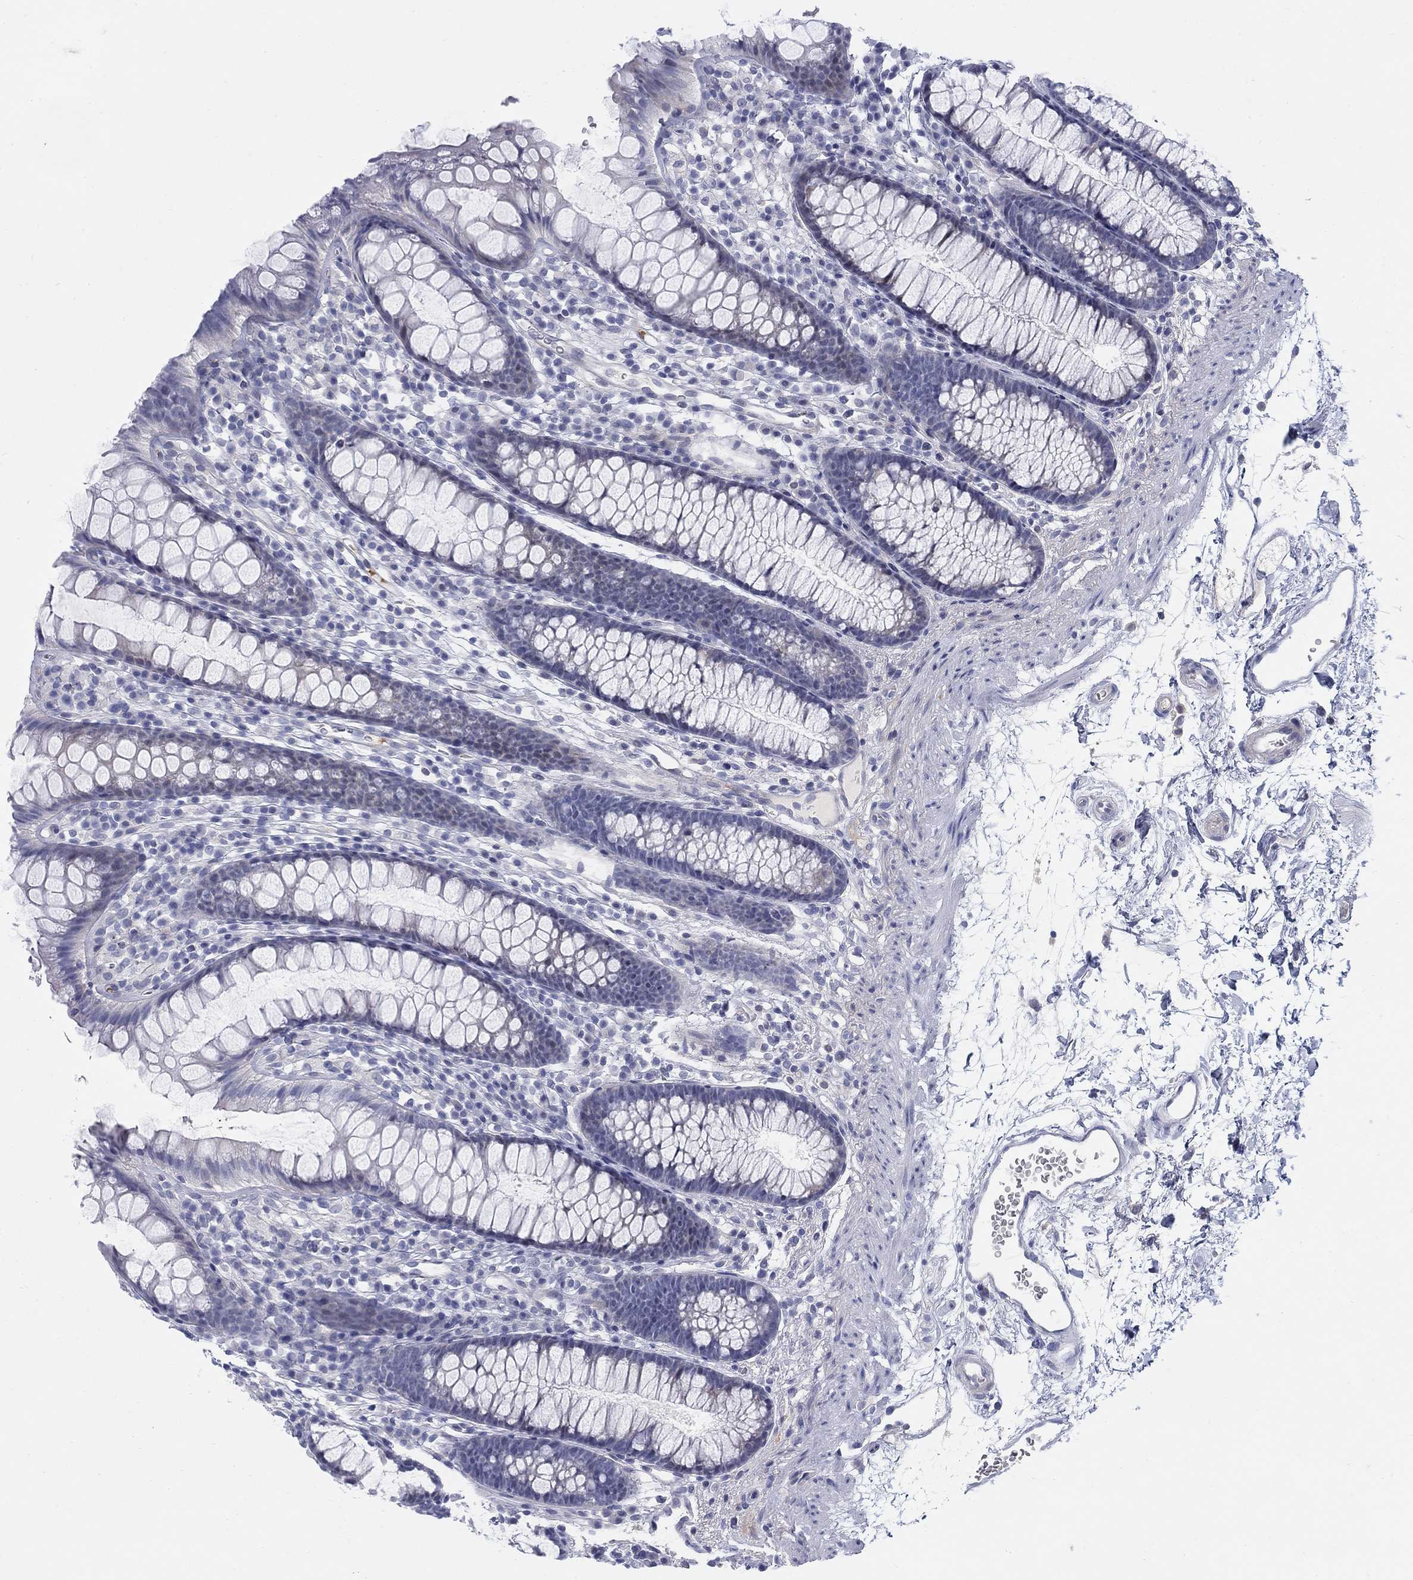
{"staining": {"intensity": "negative", "quantity": "none", "location": "none"}, "tissue": "colon", "cell_type": "Endothelial cells", "image_type": "normal", "snomed": [{"axis": "morphology", "description": "Normal tissue, NOS"}, {"axis": "topography", "description": "Colon"}], "caption": "Protein analysis of normal colon reveals no significant staining in endothelial cells. (DAB IHC, high magnification).", "gene": "HEATR4", "patient": {"sex": "male", "age": 76}}